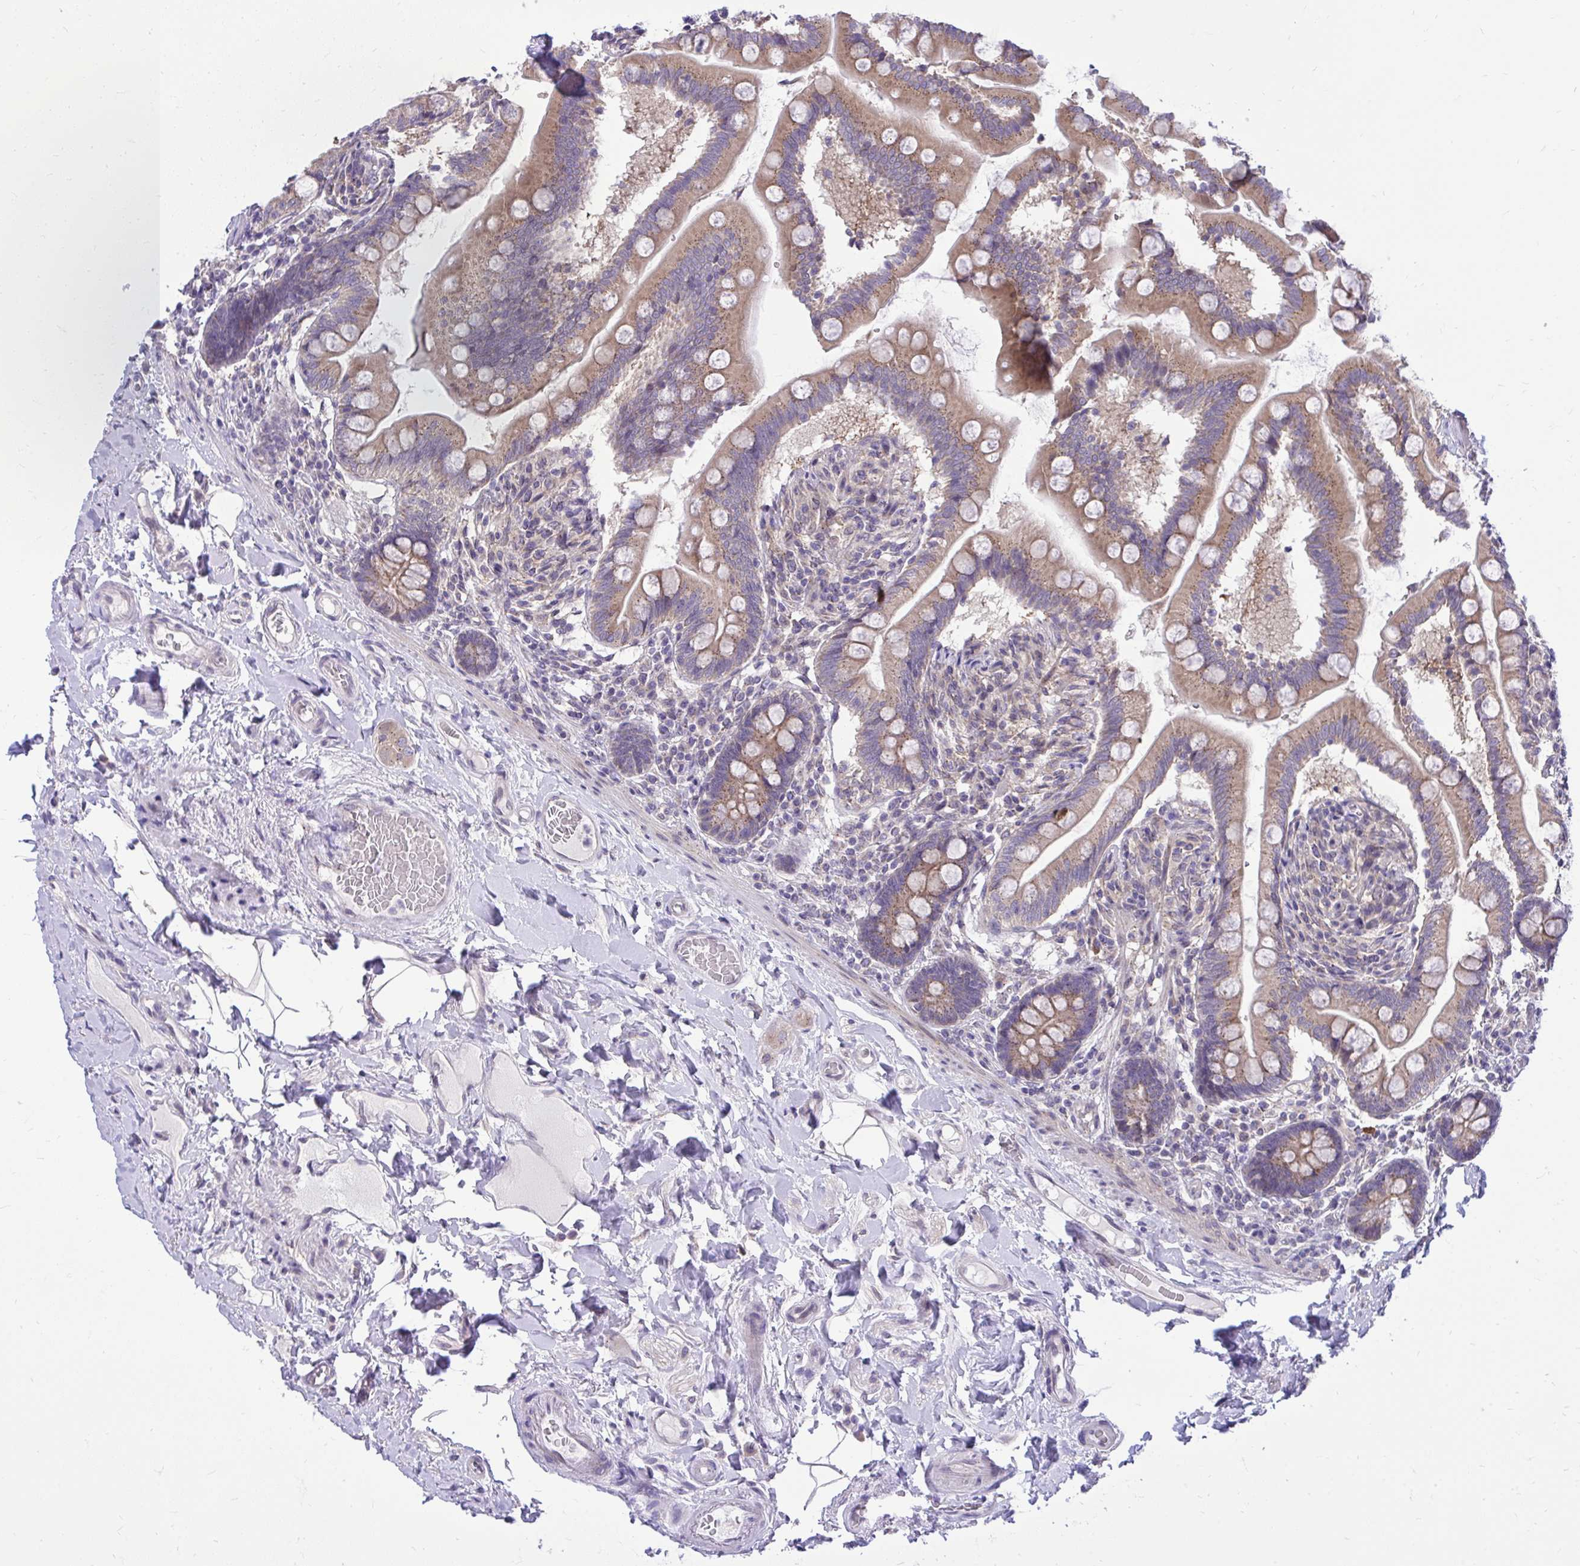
{"staining": {"intensity": "moderate", "quantity": ">75%", "location": "cytoplasmic/membranous"}, "tissue": "small intestine", "cell_type": "Glandular cells", "image_type": "normal", "snomed": [{"axis": "morphology", "description": "Normal tissue, NOS"}, {"axis": "topography", "description": "Small intestine"}], "caption": "Protein analysis of normal small intestine shows moderate cytoplasmic/membranous positivity in about >75% of glandular cells. Immunohistochemistry (ihc) stains the protein in brown and the nuclei are stained blue.", "gene": "CEACAM18", "patient": {"sex": "female", "age": 64}}